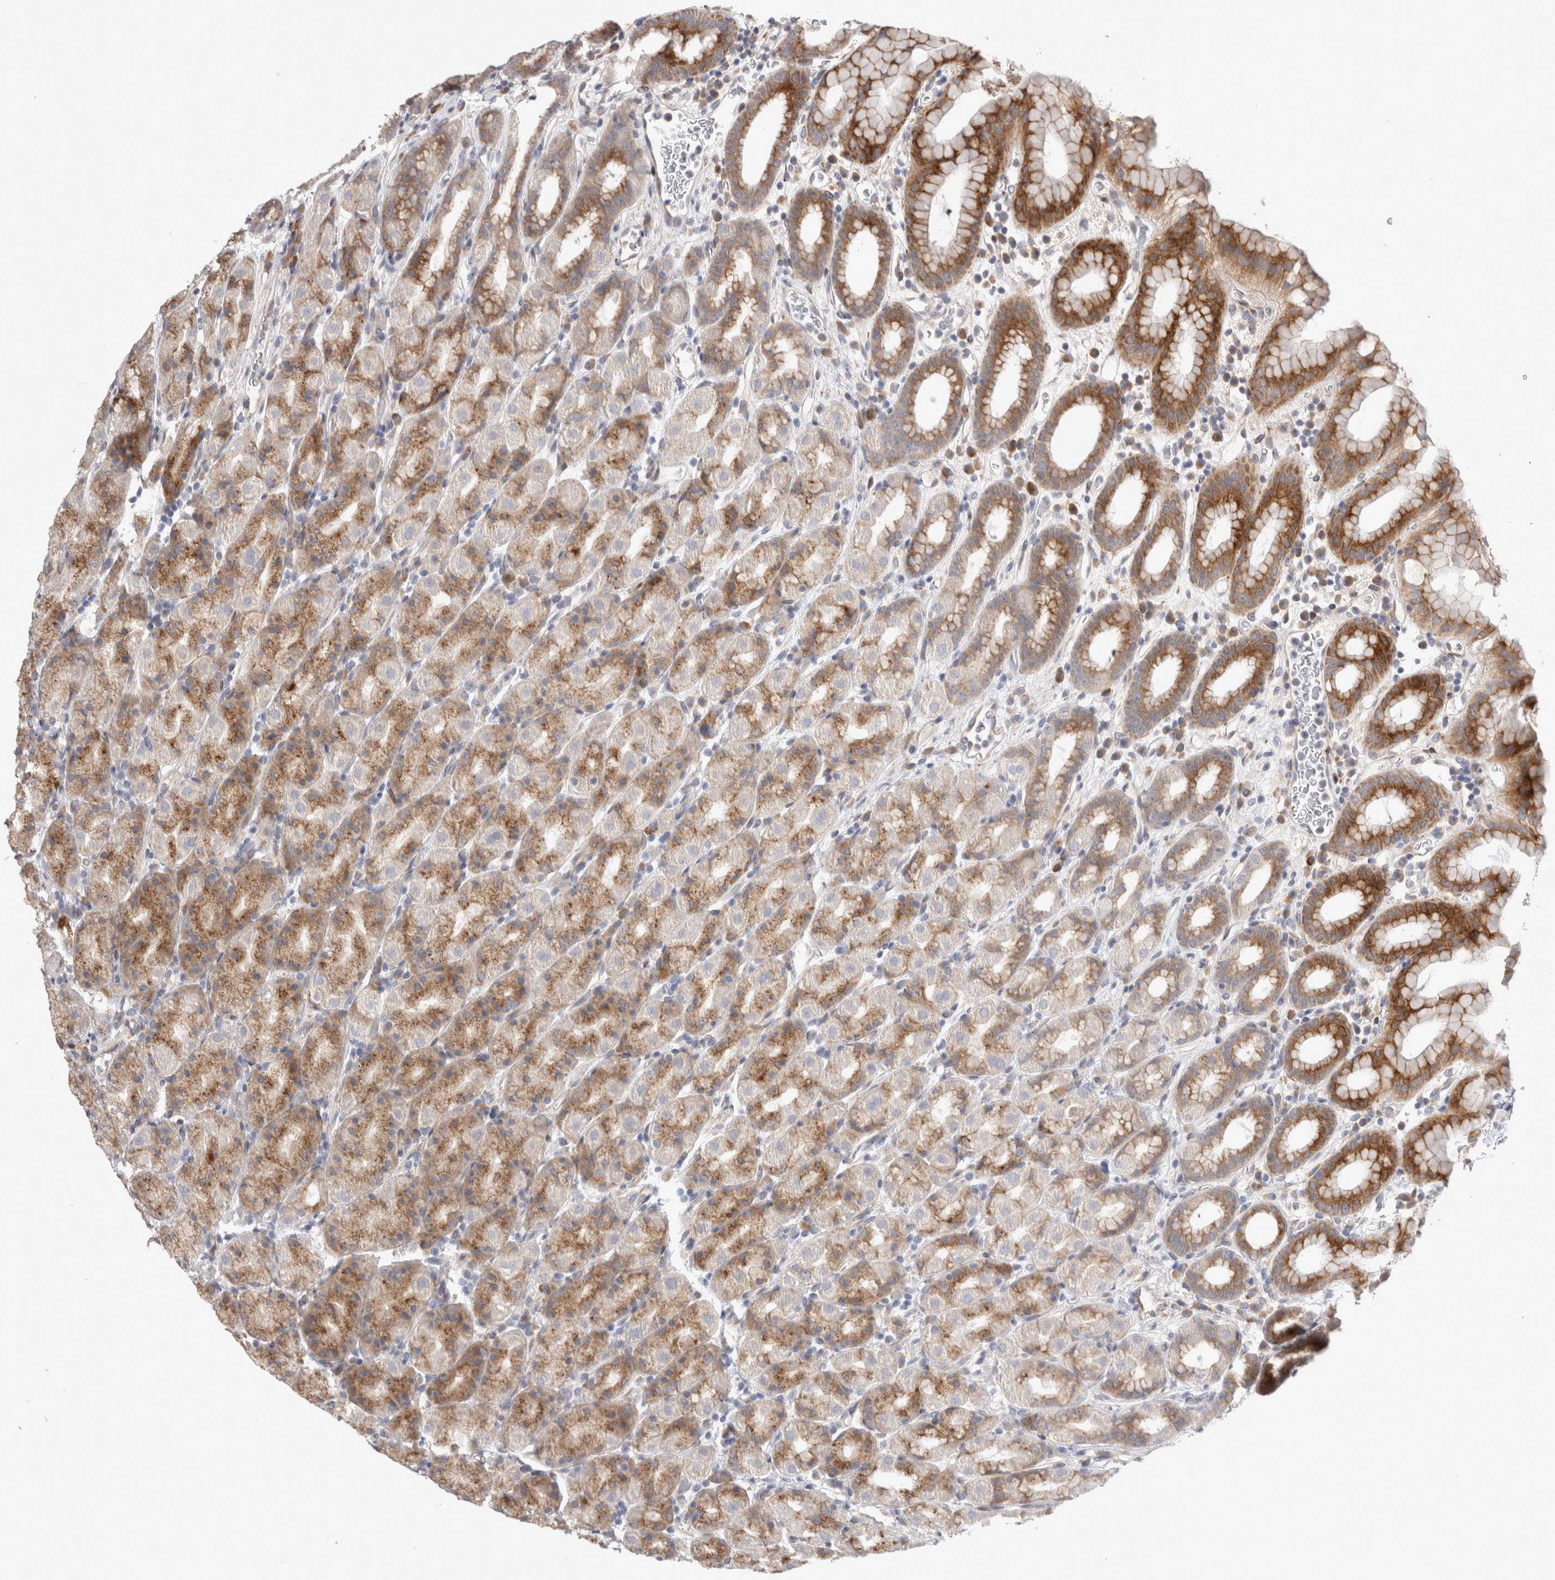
{"staining": {"intensity": "strong", "quantity": "<25%", "location": "cytoplasmic/membranous"}, "tissue": "stomach", "cell_type": "Glandular cells", "image_type": "normal", "snomed": [{"axis": "morphology", "description": "Normal tissue, NOS"}, {"axis": "topography", "description": "Stomach, upper"}], "caption": "Protein analysis of unremarkable stomach displays strong cytoplasmic/membranous expression in approximately <25% of glandular cells.", "gene": "TRMT9B", "patient": {"sex": "male", "age": 68}}